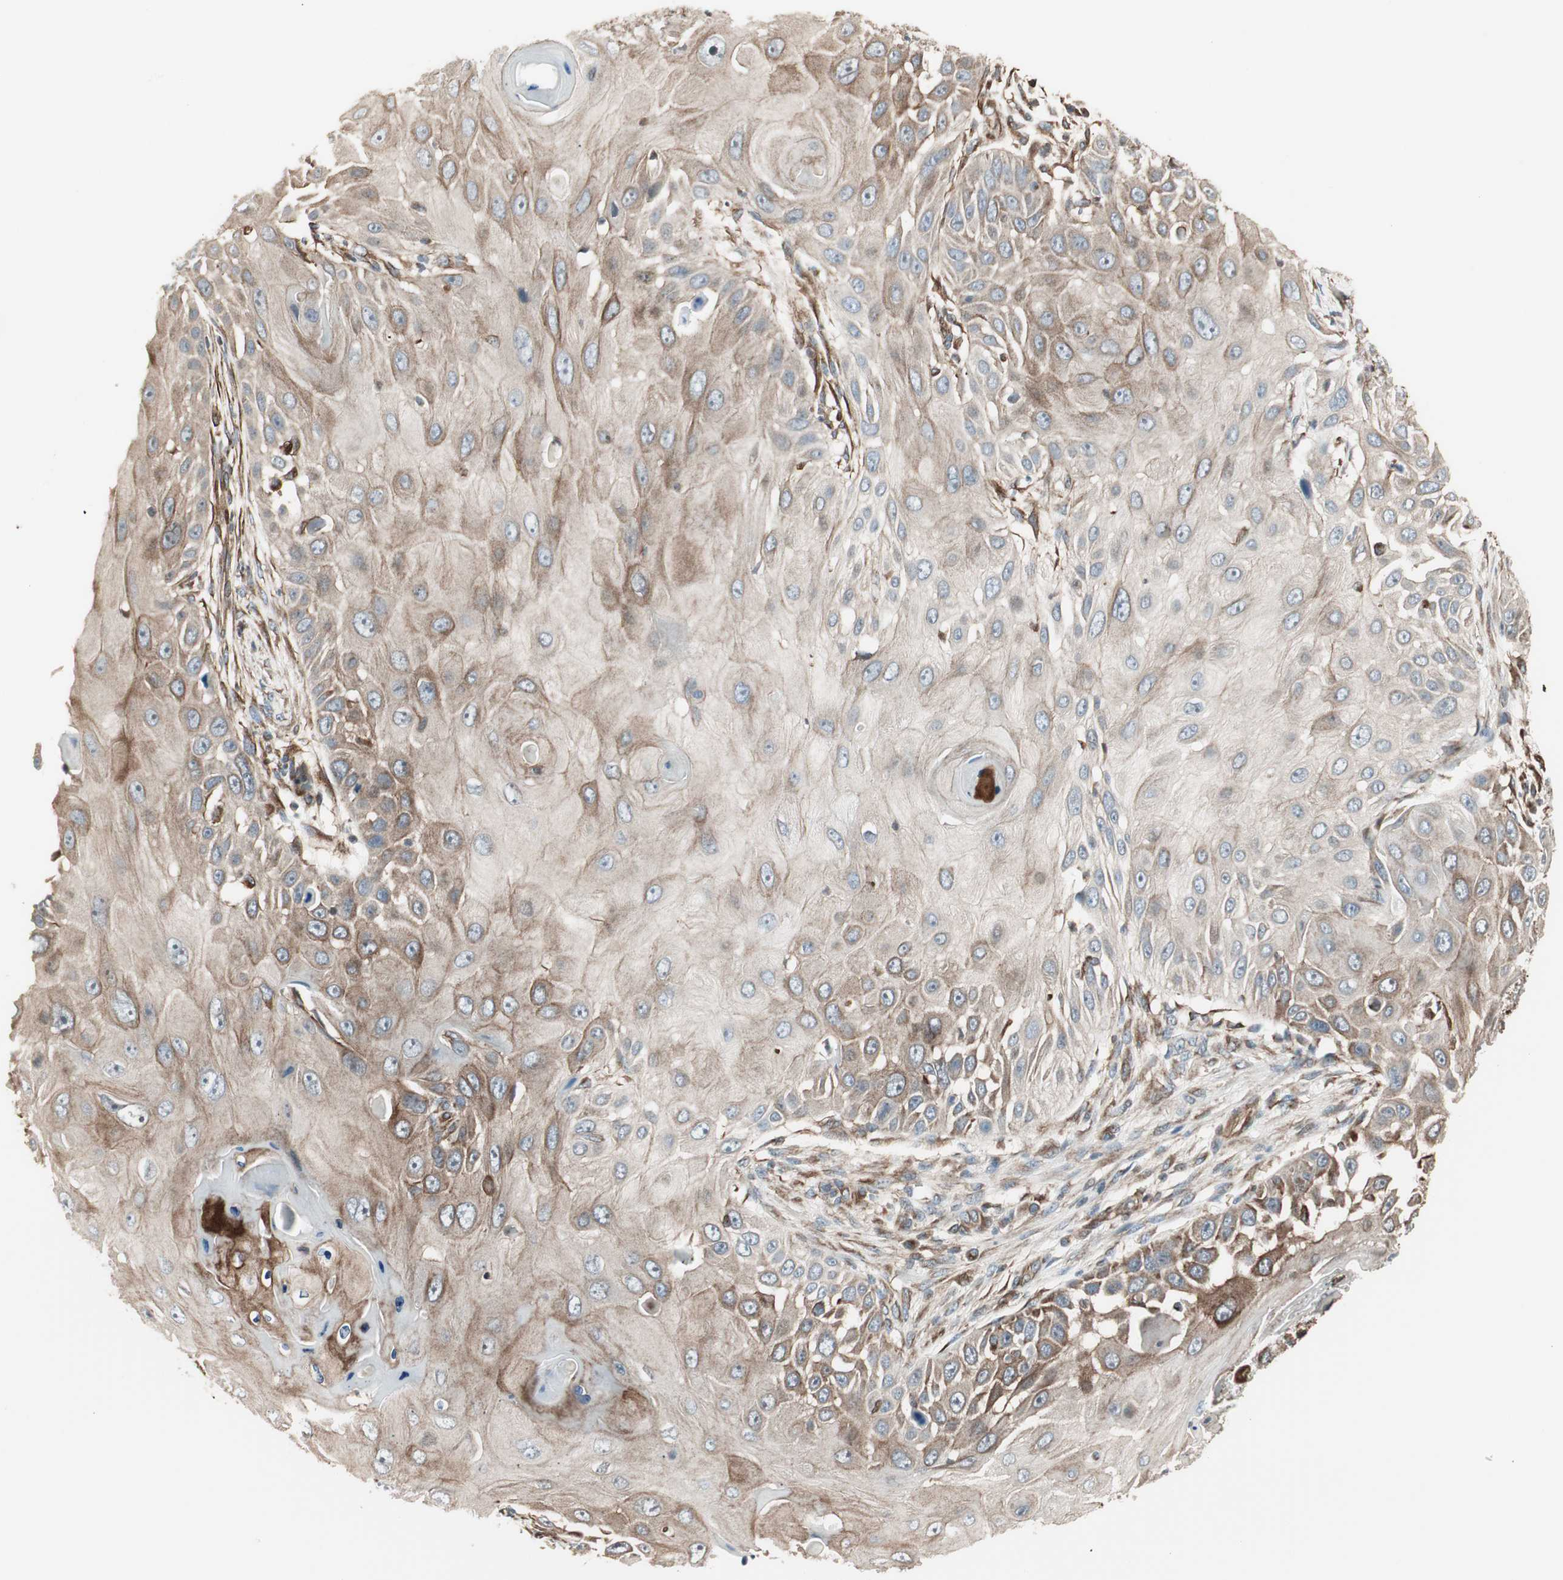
{"staining": {"intensity": "moderate", "quantity": "25%-75%", "location": "cytoplasmic/membranous"}, "tissue": "skin cancer", "cell_type": "Tumor cells", "image_type": "cancer", "snomed": [{"axis": "morphology", "description": "Squamous cell carcinoma, NOS"}, {"axis": "topography", "description": "Skin"}], "caption": "Brown immunohistochemical staining in squamous cell carcinoma (skin) shows moderate cytoplasmic/membranous positivity in about 25%-75% of tumor cells.", "gene": "MAD2L2", "patient": {"sex": "female", "age": 44}}